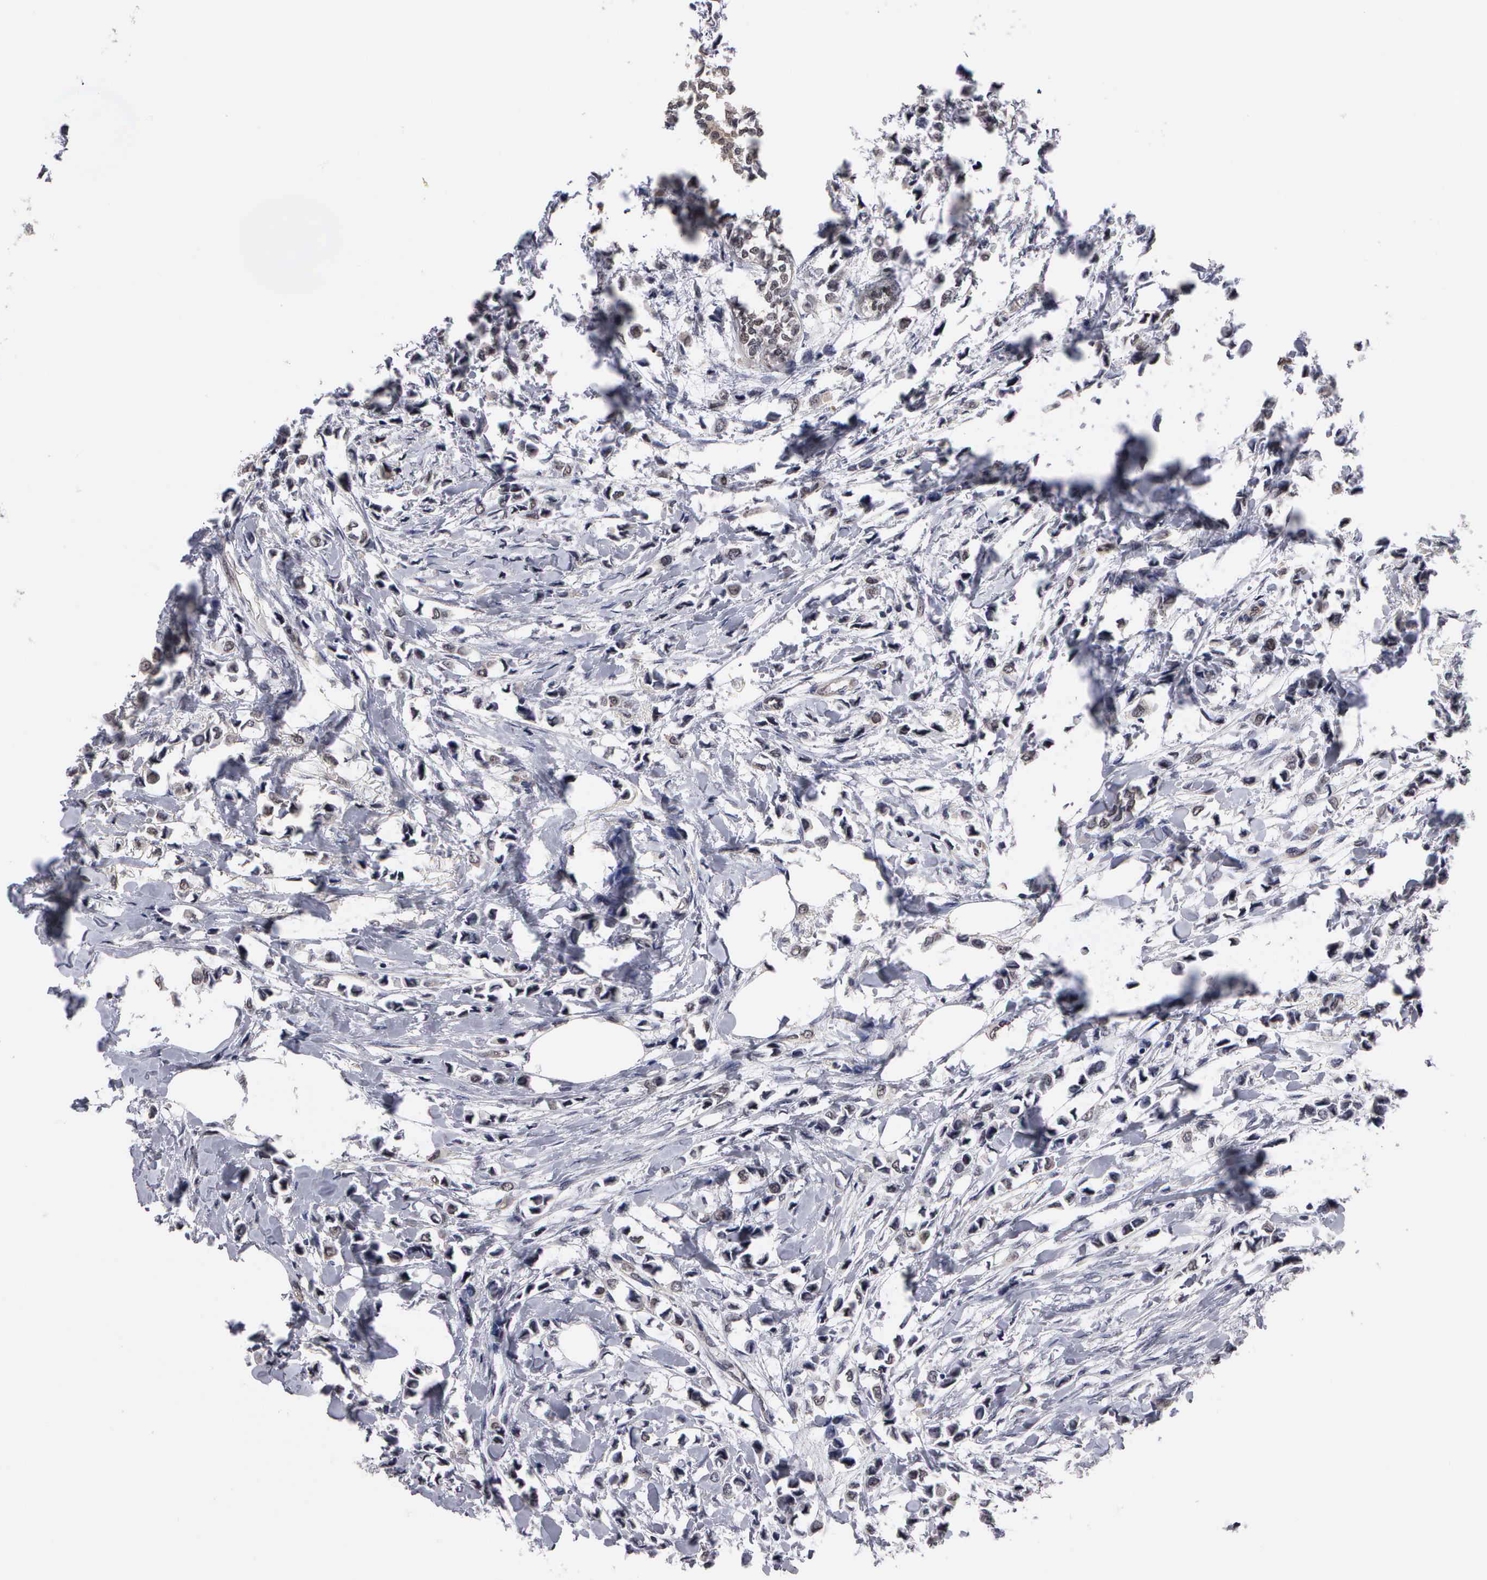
{"staining": {"intensity": "weak", "quantity": "<25%", "location": "cytoplasmic/membranous,nuclear"}, "tissue": "breast cancer", "cell_type": "Tumor cells", "image_type": "cancer", "snomed": [{"axis": "morphology", "description": "Lobular carcinoma"}, {"axis": "topography", "description": "Breast"}], "caption": "Breast cancer was stained to show a protein in brown. There is no significant staining in tumor cells. Brightfield microscopy of immunohistochemistry stained with DAB (3,3'-diaminobenzidine) (brown) and hematoxylin (blue), captured at high magnification.", "gene": "ZBTB33", "patient": {"sex": "female", "age": 51}}